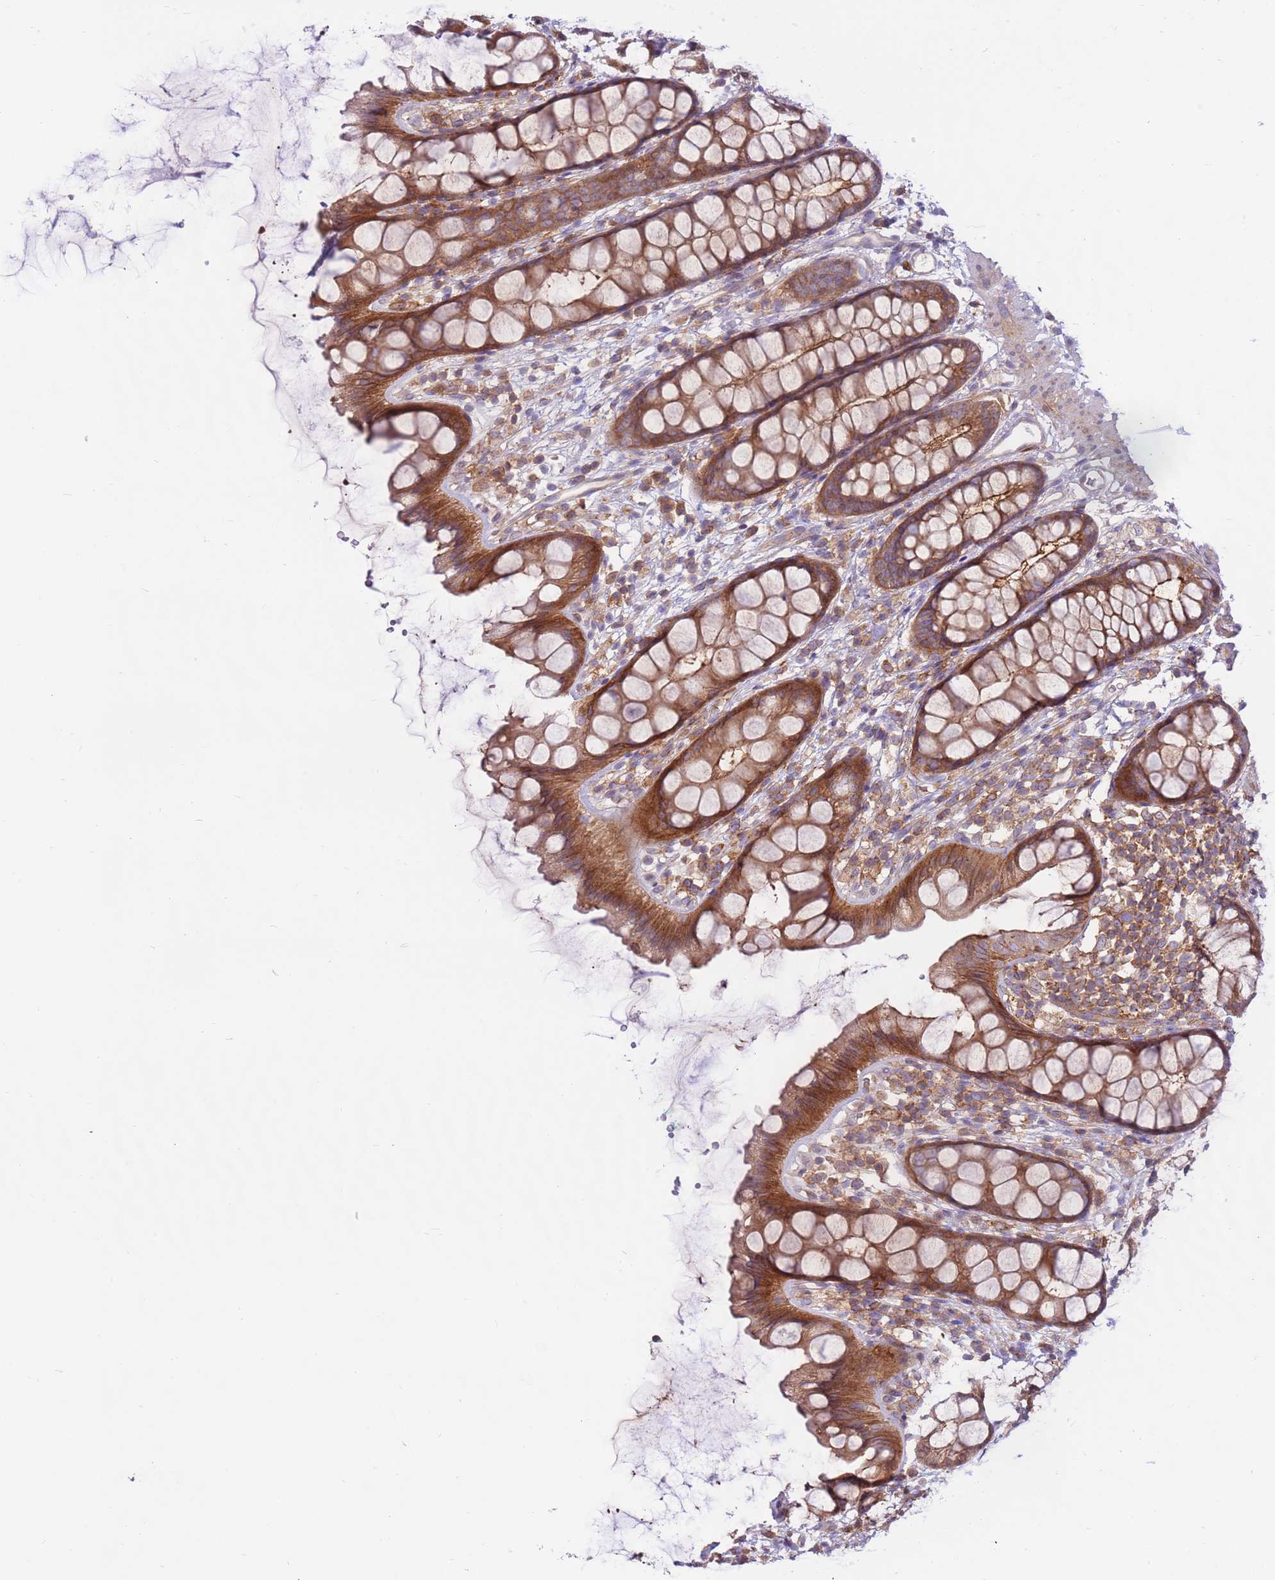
{"staining": {"intensity": "strong", "quantity": ">75%", "location": "cytoplasmic/membranous"}, "tissue": "rectum", "cell_type": "Glandular cells", "image_type": "normal", "snomed": [{"axis": "morphology", "description": "Normal tissue, NOS"}, {"axis": "topography", "description": "Rectum"}], "caption": "This is an image of immunohistochemistry staining of normal rectum, which shows strong expression in the cytoplasmic/membranous of glandular cells.", "gene": "DDX19B", "patient": {"sex": "female", "age": 65}}